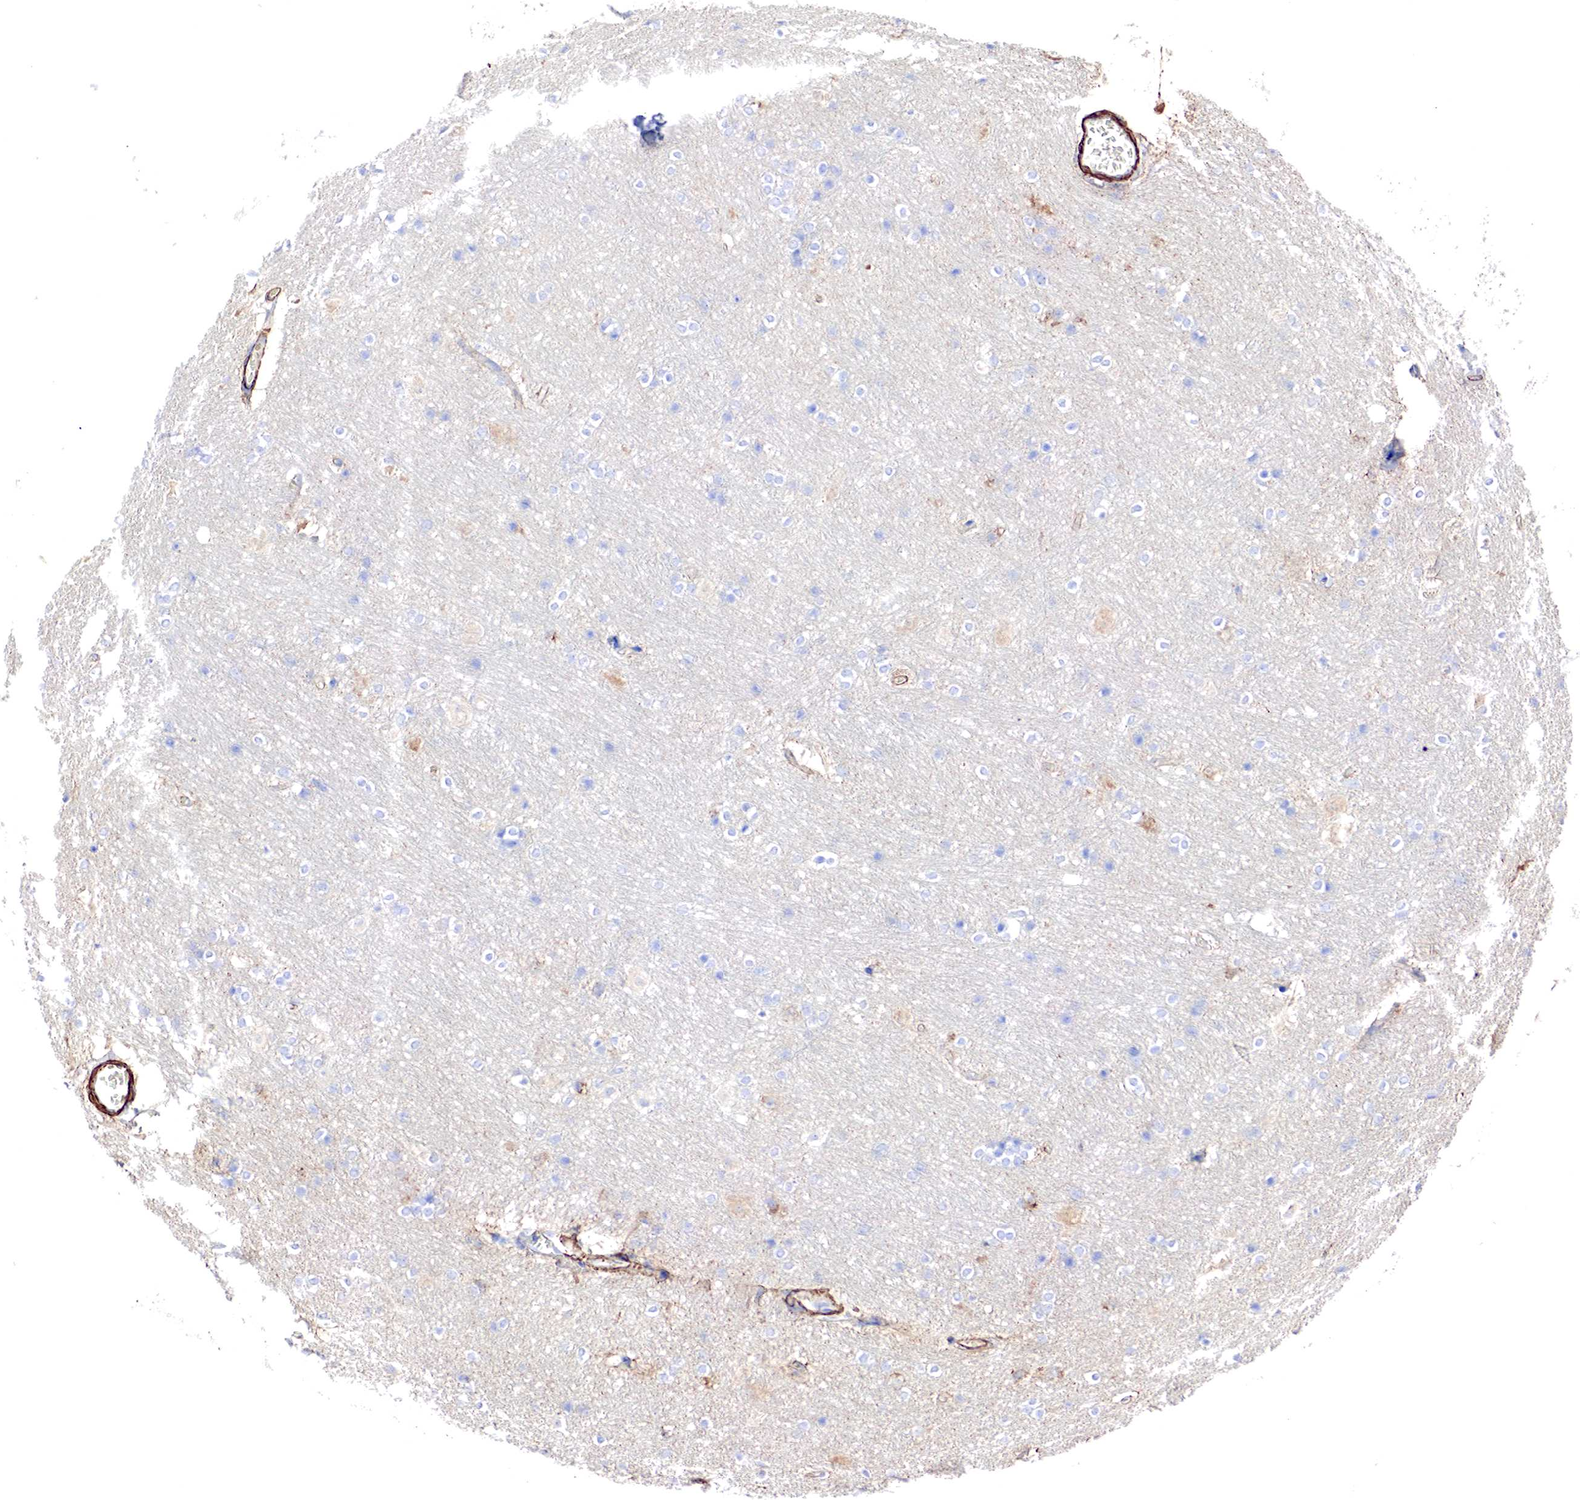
{"staining": {"intensity": "weak", "quantity": ">75%", "location": "cytoplasmic/membranous"}, "tissue": "hippocampus", "cell_type": "Glial cells", "image_type": "normal", "snomed": [{"axis": "morphology", "description": "Normal tissue, NOS"}, {"axis": "topography", "description": "Hippocampus"}], "caption": "A high-resolution image shows IHC staining of normal hippocampus, which displays weak cytoplasmic/membranous expression in approximately >75% of glial cells.", "gene": "TPM1", "patient": {"sex": "female", "age": 19}}